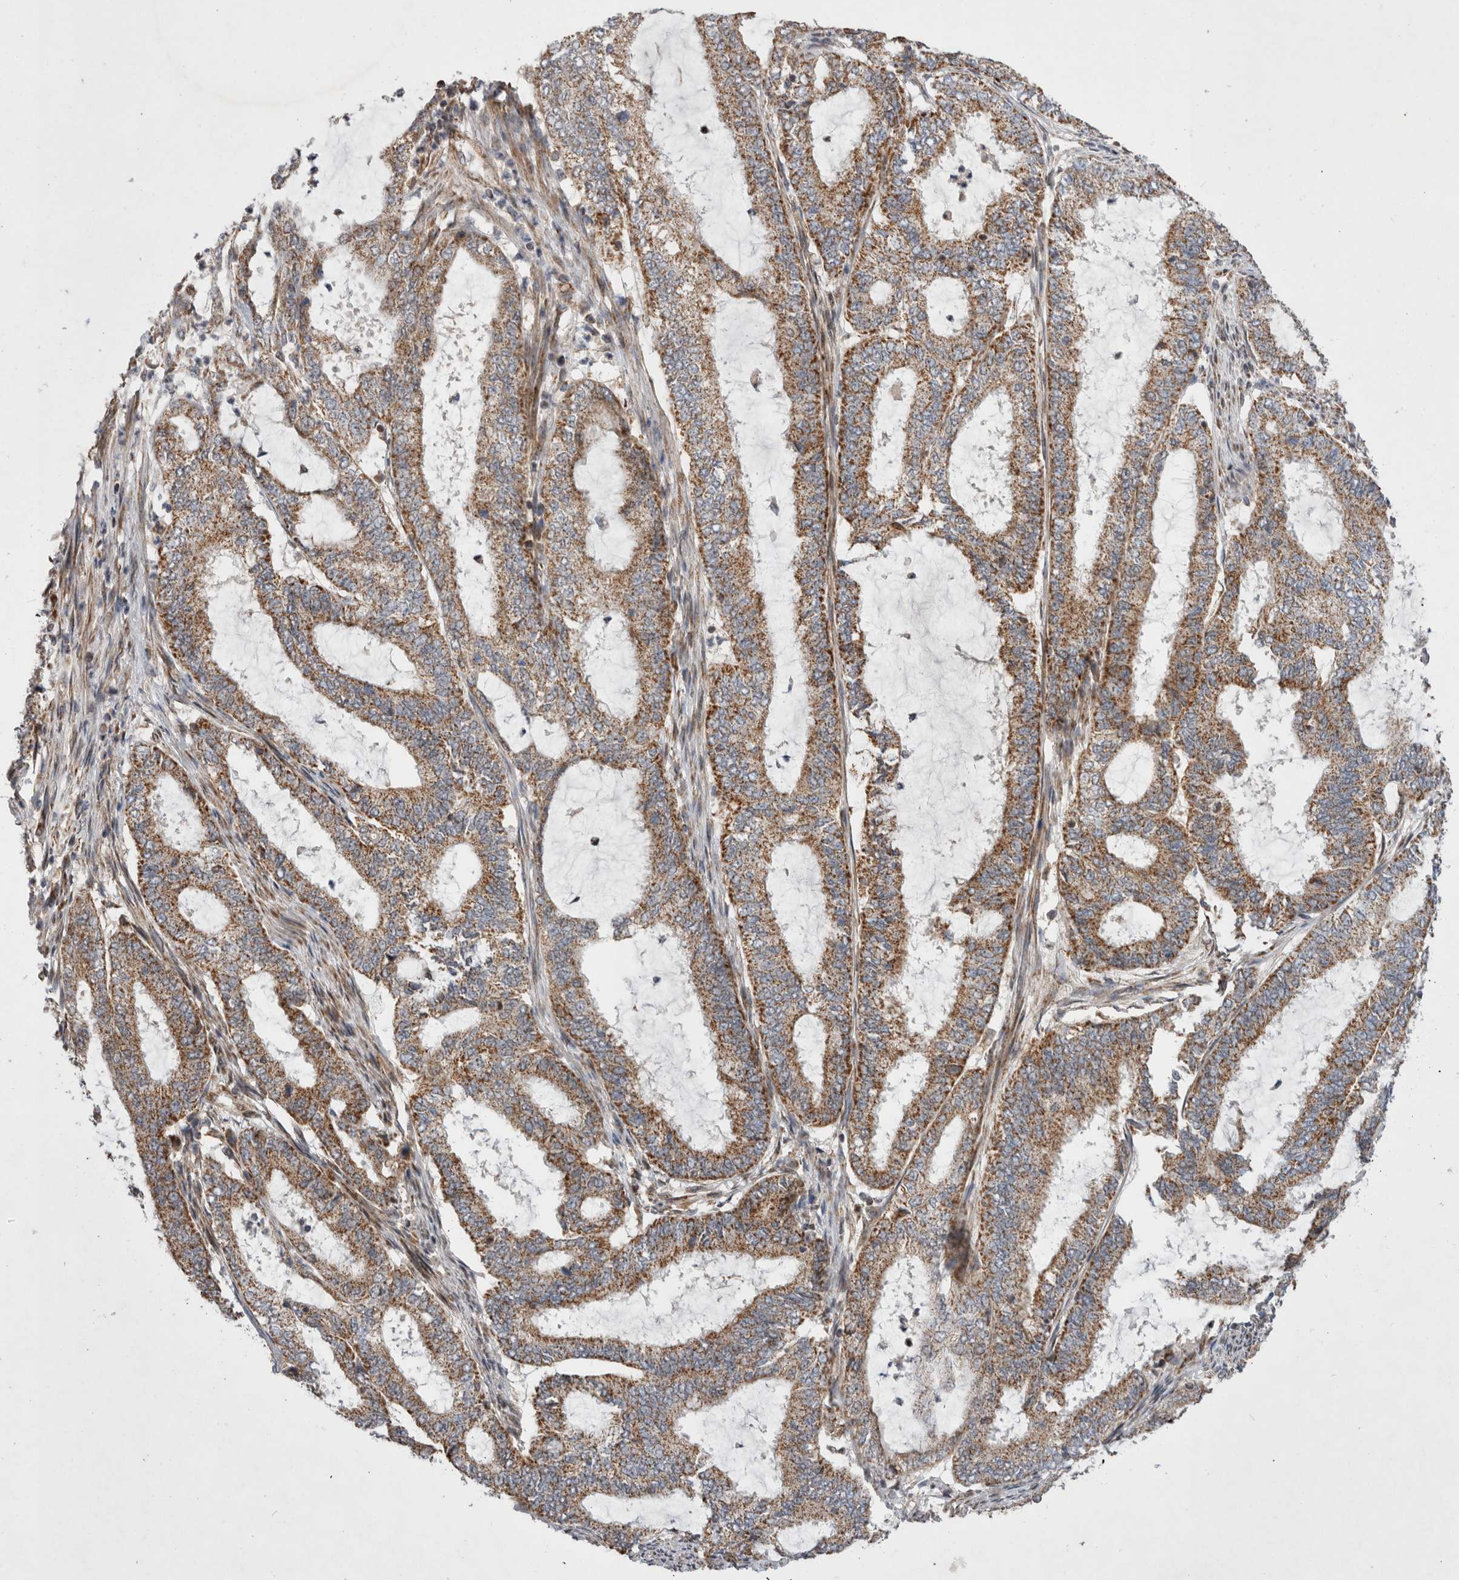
{"staining": {"intensity": "moderate", "quantity": ">75%", "location": "cytoplasmic/membranous"}, "tissue": "endometrial cancer", "cell_type": "Tumor cells", "image_type": "cancer", "snomed": [{"axis": "morphology", "description": "Adenocarcinoma, NOS"}, {"axis": "topography", "description": "Endometrium"}], "caption": "The histopathology image displays staining of endometrial cancer (adenocarcinoma), revealing moderate cytoplasmic/membranous protein expression (brown color) within tumor cells. The staining was performed using DAB to visualize the protein expression in brown, while the nuclei were stained in blue with hematoxylin (Magnification: 20x).", "gene": "MRPL37", "patient": {"sex": "female", "age": 51}}